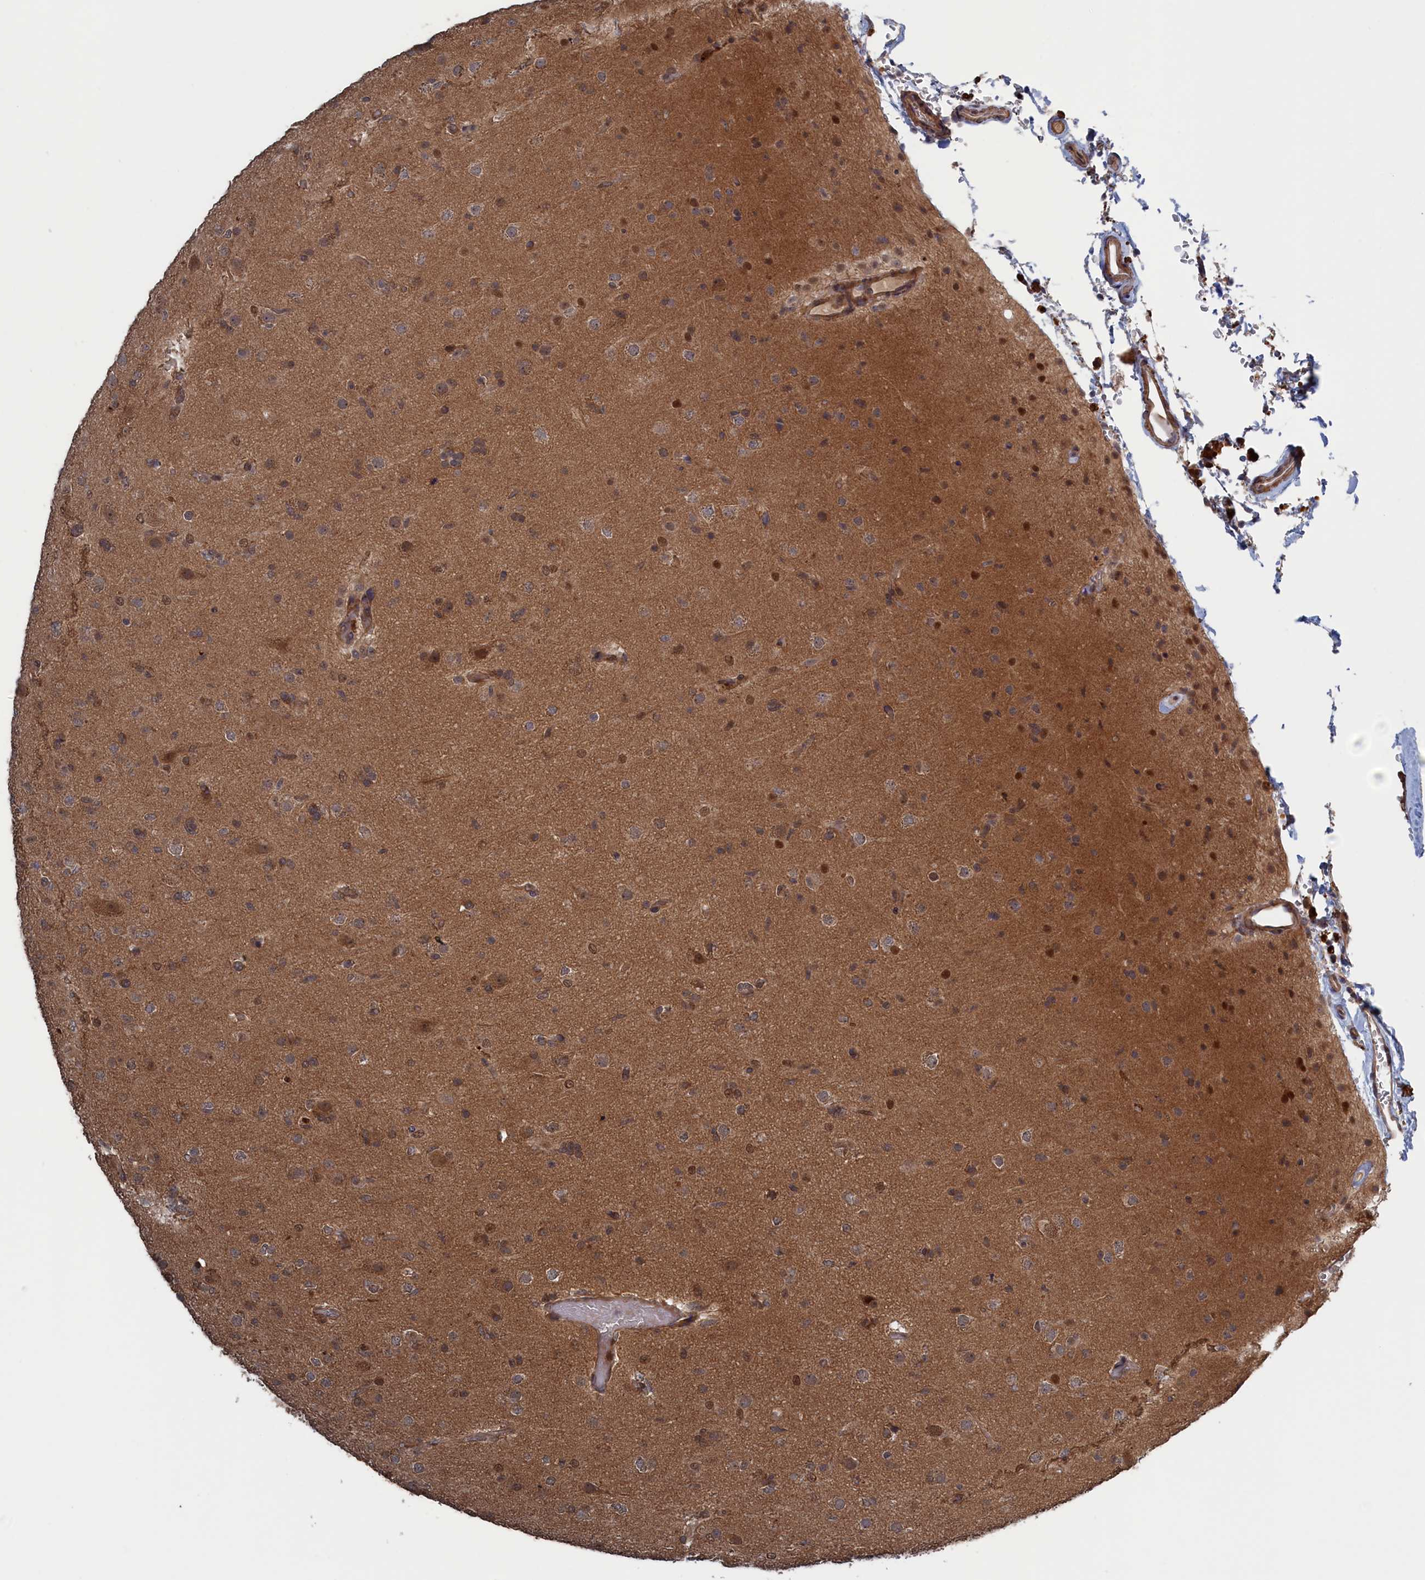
{"staining": {"intensity": "moderate", "quantity": "25%-75%", "location": "cytoplasmic/membranous,nuclear"}, "tissue": "glioma", "cell_type": "Tumor cells", "image_type": "cancer", "snomed": [{"axis": "morphology", "description": "Glioma, malignant, Low grade"}, {"axis": "topography", "description": "Brain"}], "caption": "The histopathology image displays a brown stain indicating the presence of a protein in the cytoplasmic/membranous and nuclear of tumor cells in glioma.", "gene": "ELOVL6", "patient": {"sex": "male", "age": 65}}